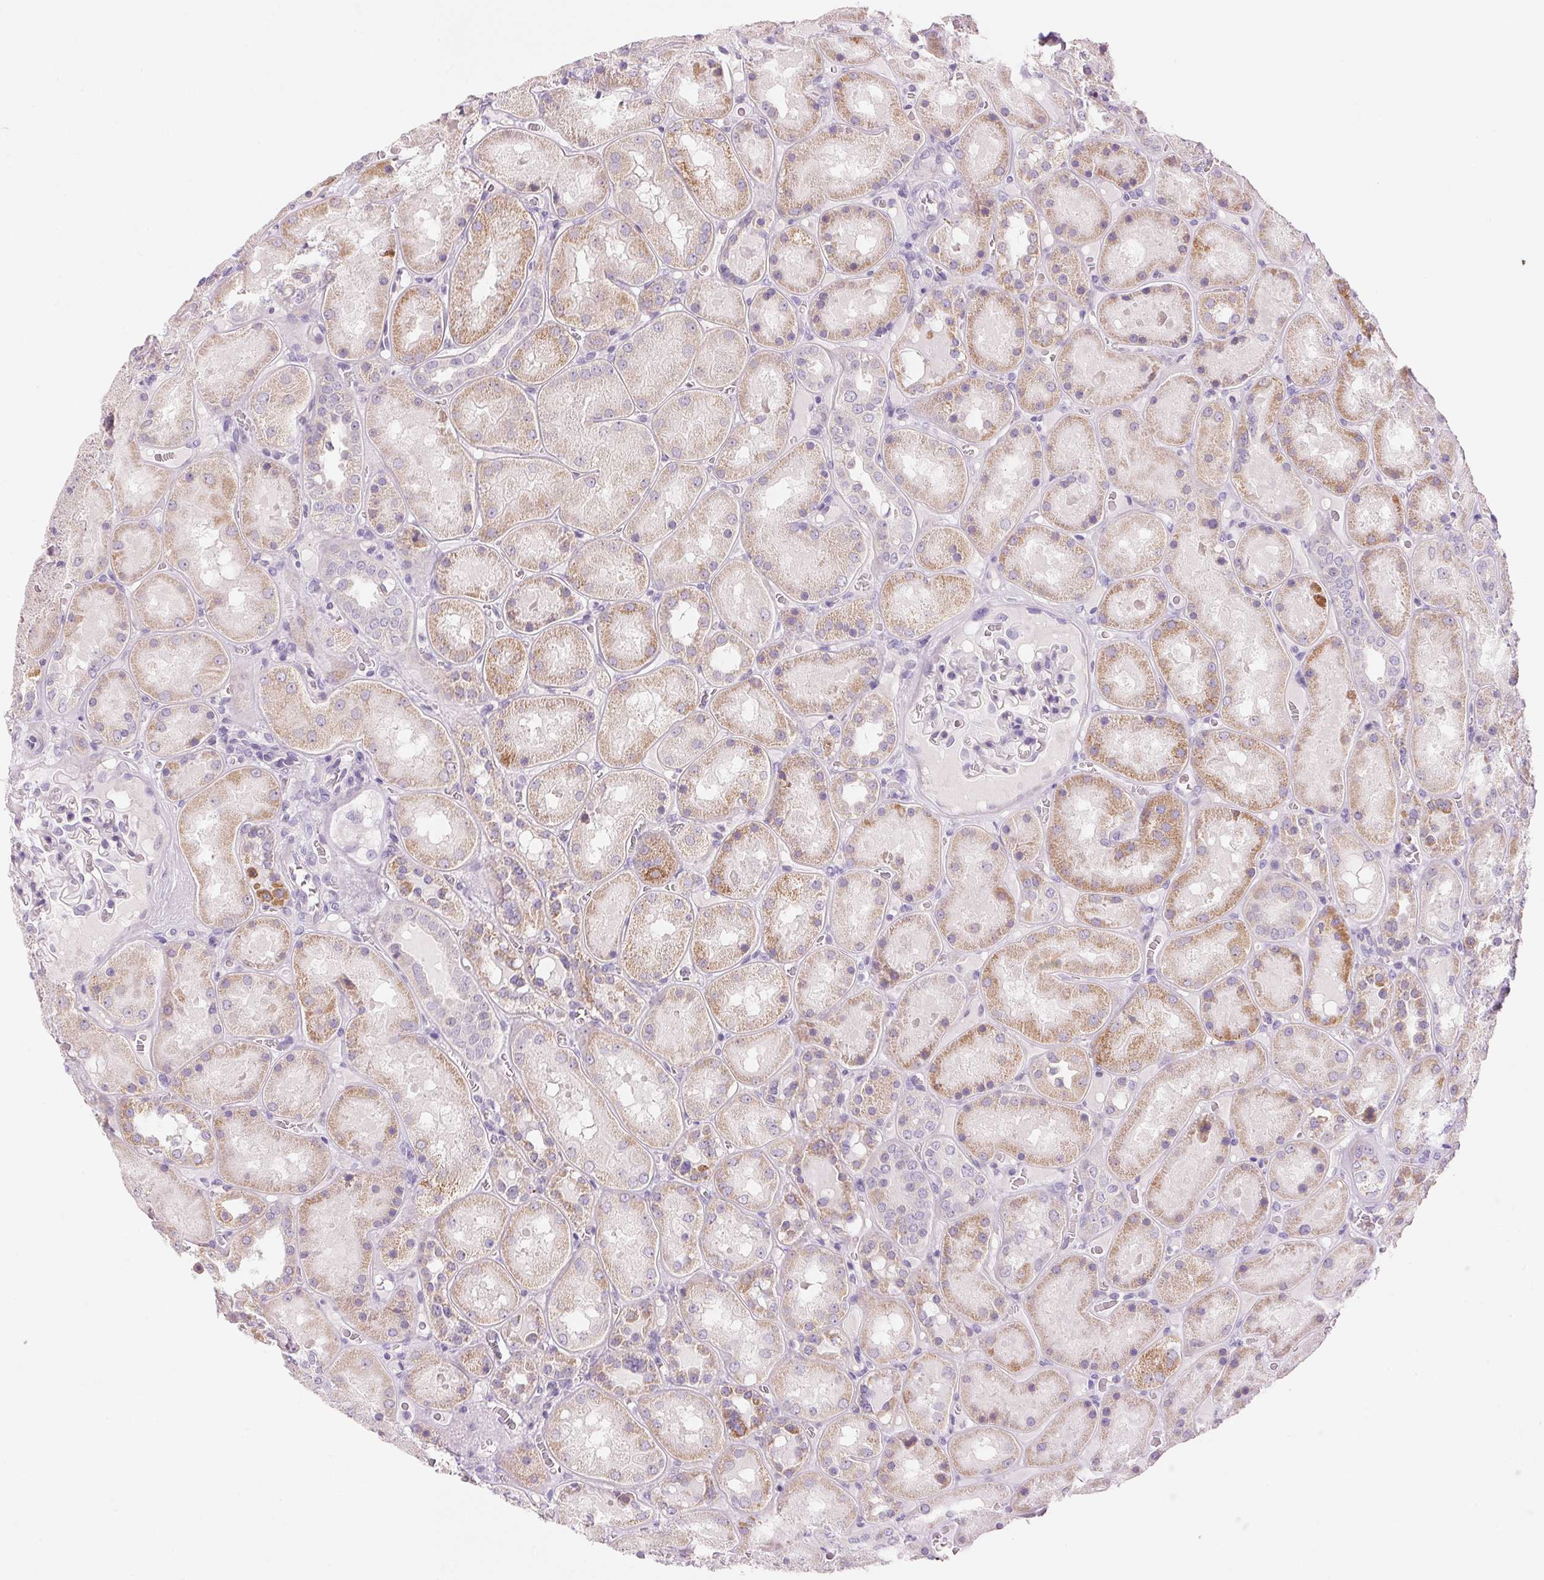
{"staining": {"intensity": "negative", "quantity": "none", "location": "none"}, "tissue": "kidney", "cell_type": "Cells in glomeruli", "image_type": "normal", "snomed": [{"axis": "morphology", "description": "Normal tissue, NOS"}, {"axis": "topography", "description": "Kidney"}], "caption": "The image demonstrates no significant expression in cells in glomeruli of kidney.", "gene": "CYP11B1", "patient": {"sex": "male", "age": 73}}